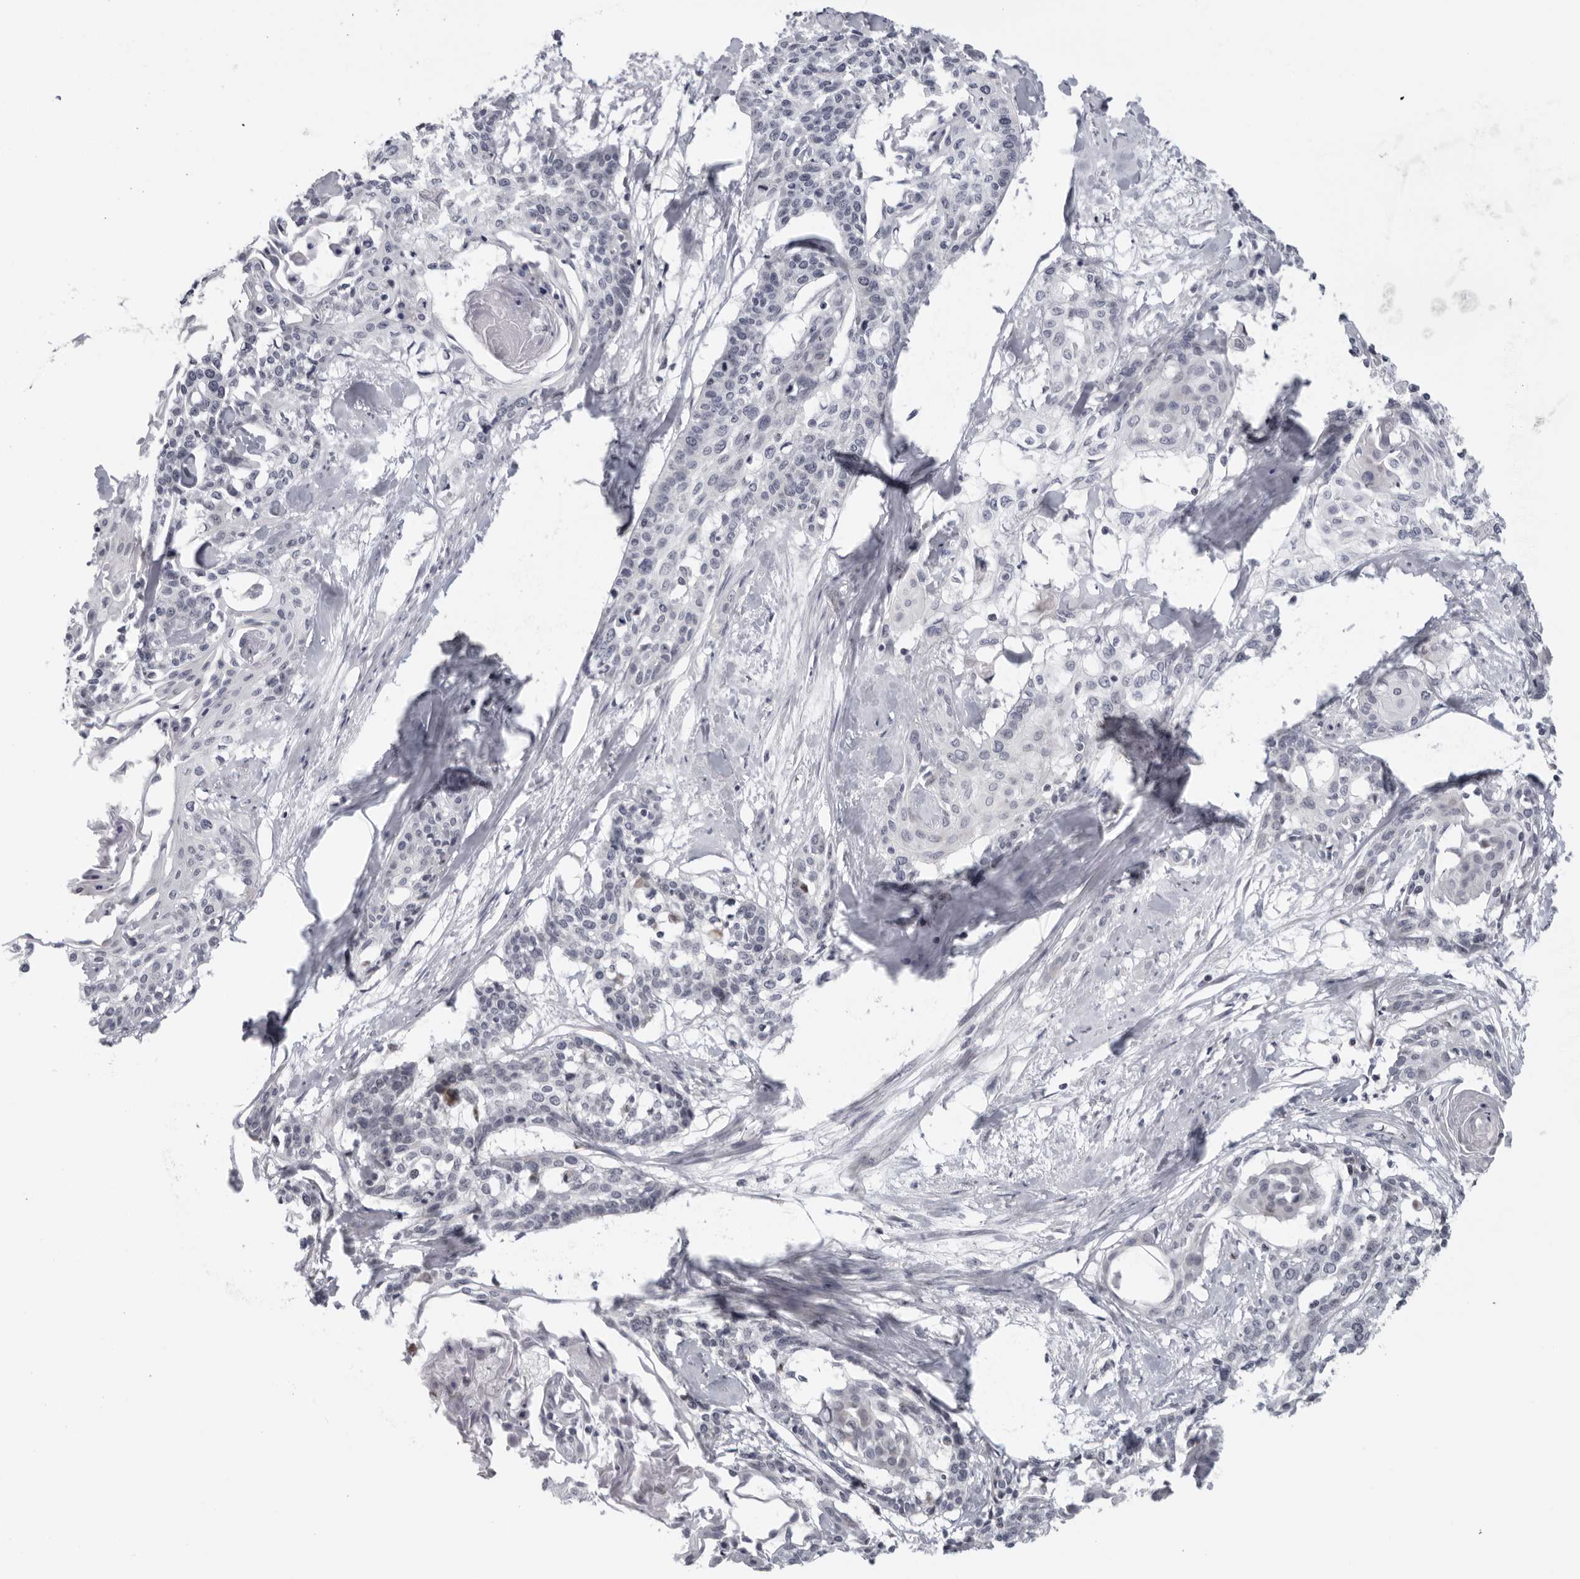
{"staining": {"intensity": "negative", "quantity": "none", "location": "none"}, "tissue": "cervical cancer", "cell_type": "Tumor cells", "image_type": "cancer", "snomed": [{"axis": "morphology", "description": "Squamous cell carcinoma, NOS"}, {"axis": "topography", "description": "Cervix"}], "caption": "Tumor cells are negative for brown protein staining in cervical squamous cell carcinoma.", "gene": "CPT2", "patient": {"sex": "female", "age": 57}}